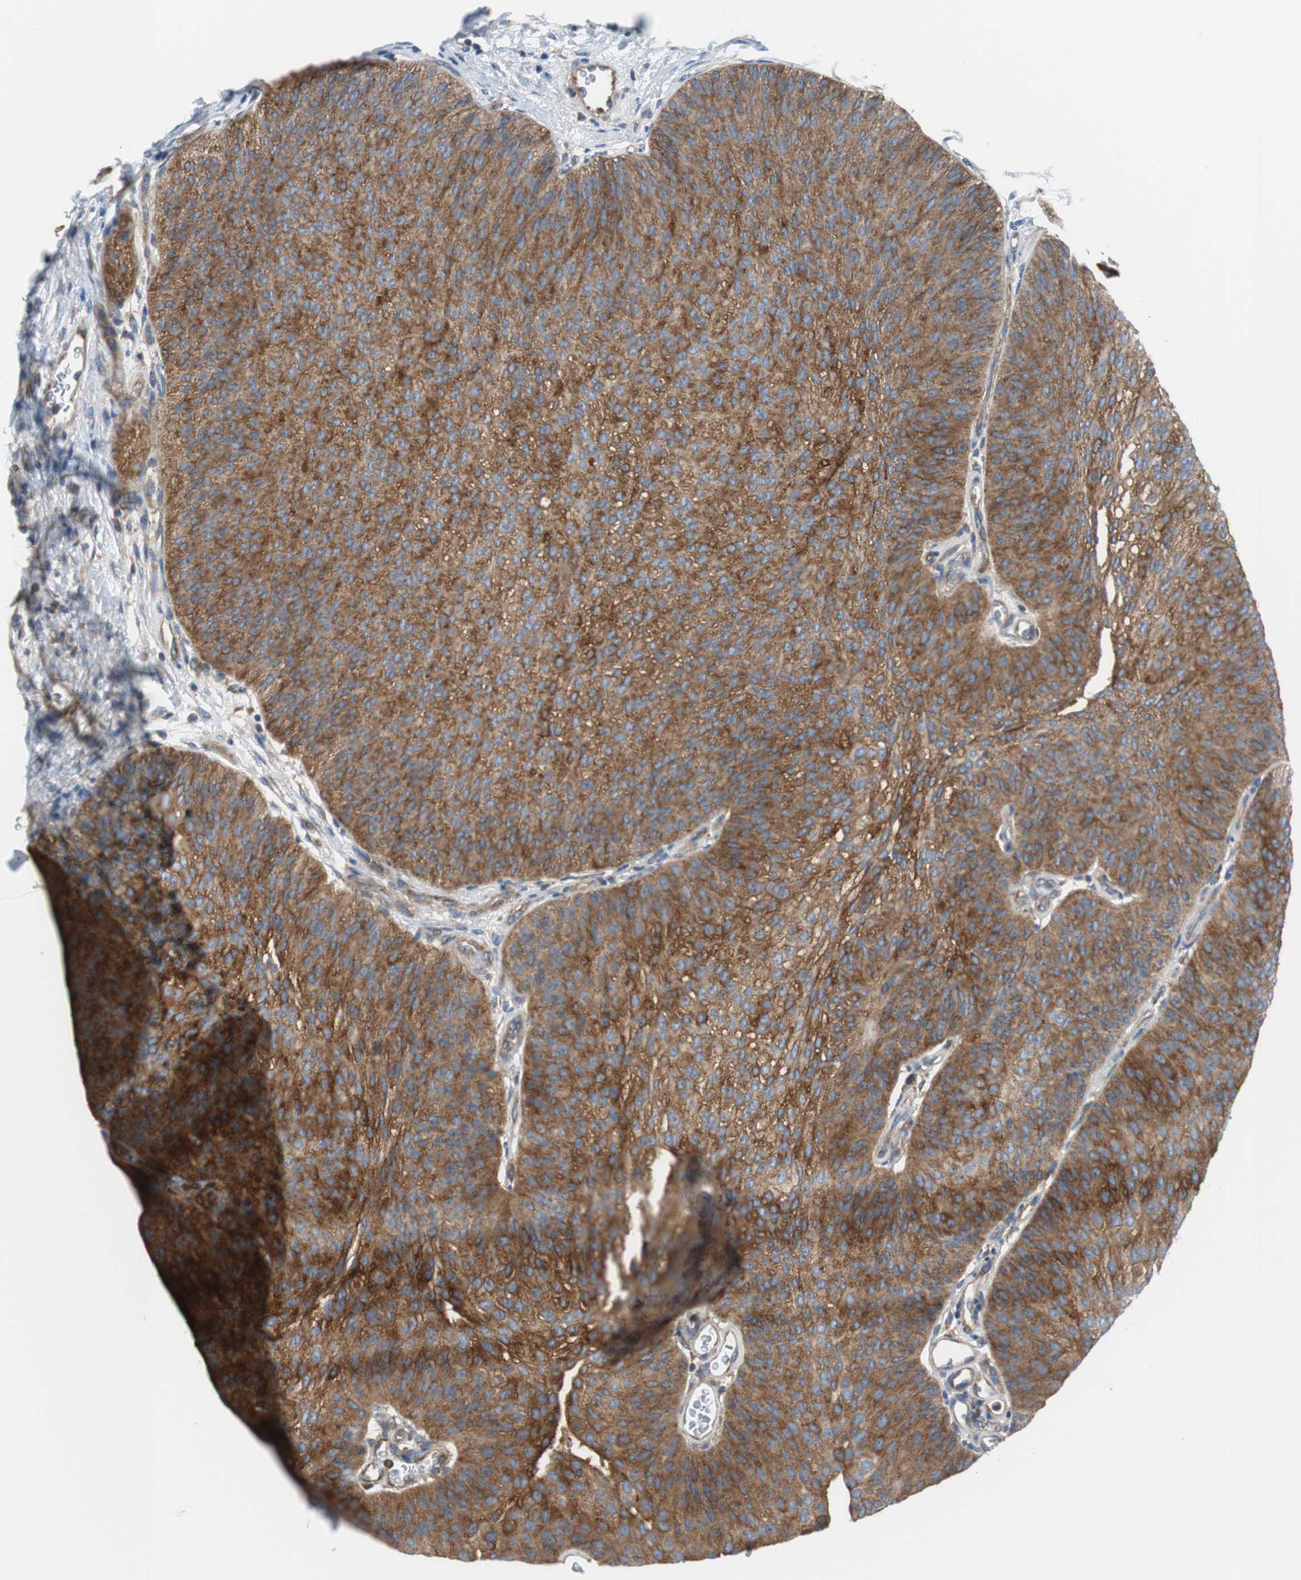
{"staining": {"intensity": "strong", "quantity": ">75%", "location": "cytoplasmic/membranous"}, "tissue": "urothelial cancer", "cell_type": "Tumor cells", "image_type": "cancer", "snomed": [{"axis": "morphology", "description": "Urothelial carcinoma, Low grade"}, {"axis": "topography", "description": "Urinary bladder"}], "caption": "Urothelial cancer stained with a protein marker demonstrates strong staining in tumor cells.", "gene": "BRAF", "patient": {"sex": "female", "age": 60}}